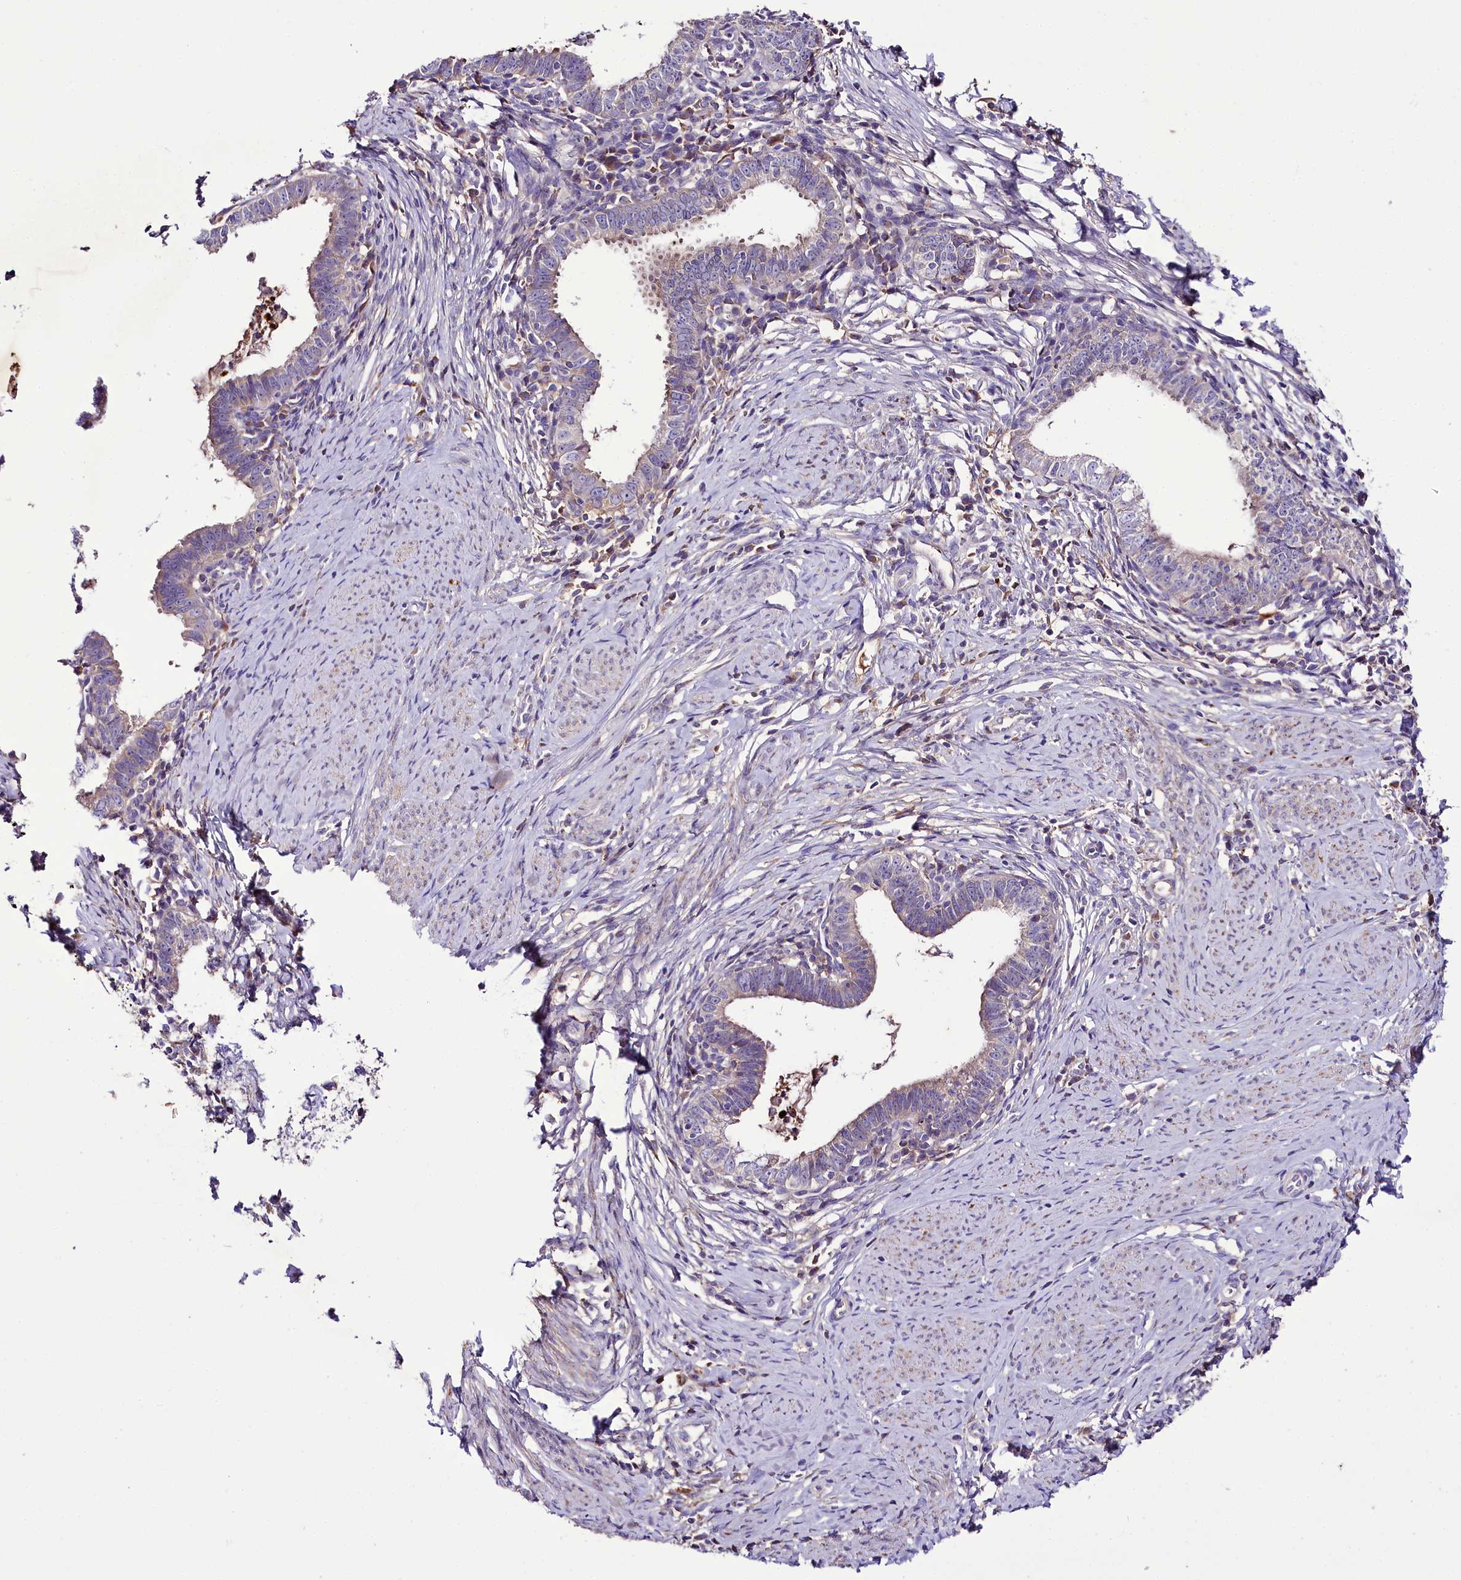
{"staining": {"intensity": "weak", "quantity": "<25%", "location": "cytoplasmic/membranous"}, "tissue": "cervical cancer", "cell_type": "Tumor cells", "image_type": "cancer", "snomed": [{"axis": "morphology", "description": "Adenocarcinoma, NOS"}, {"axis": "topography", "description": "Cervix"}], "caption": "IHC of human cervical cancer displays no expression in tumor cells.", "gene": "PPP1R32", "patient": {"sex": "female", "age": 36}}